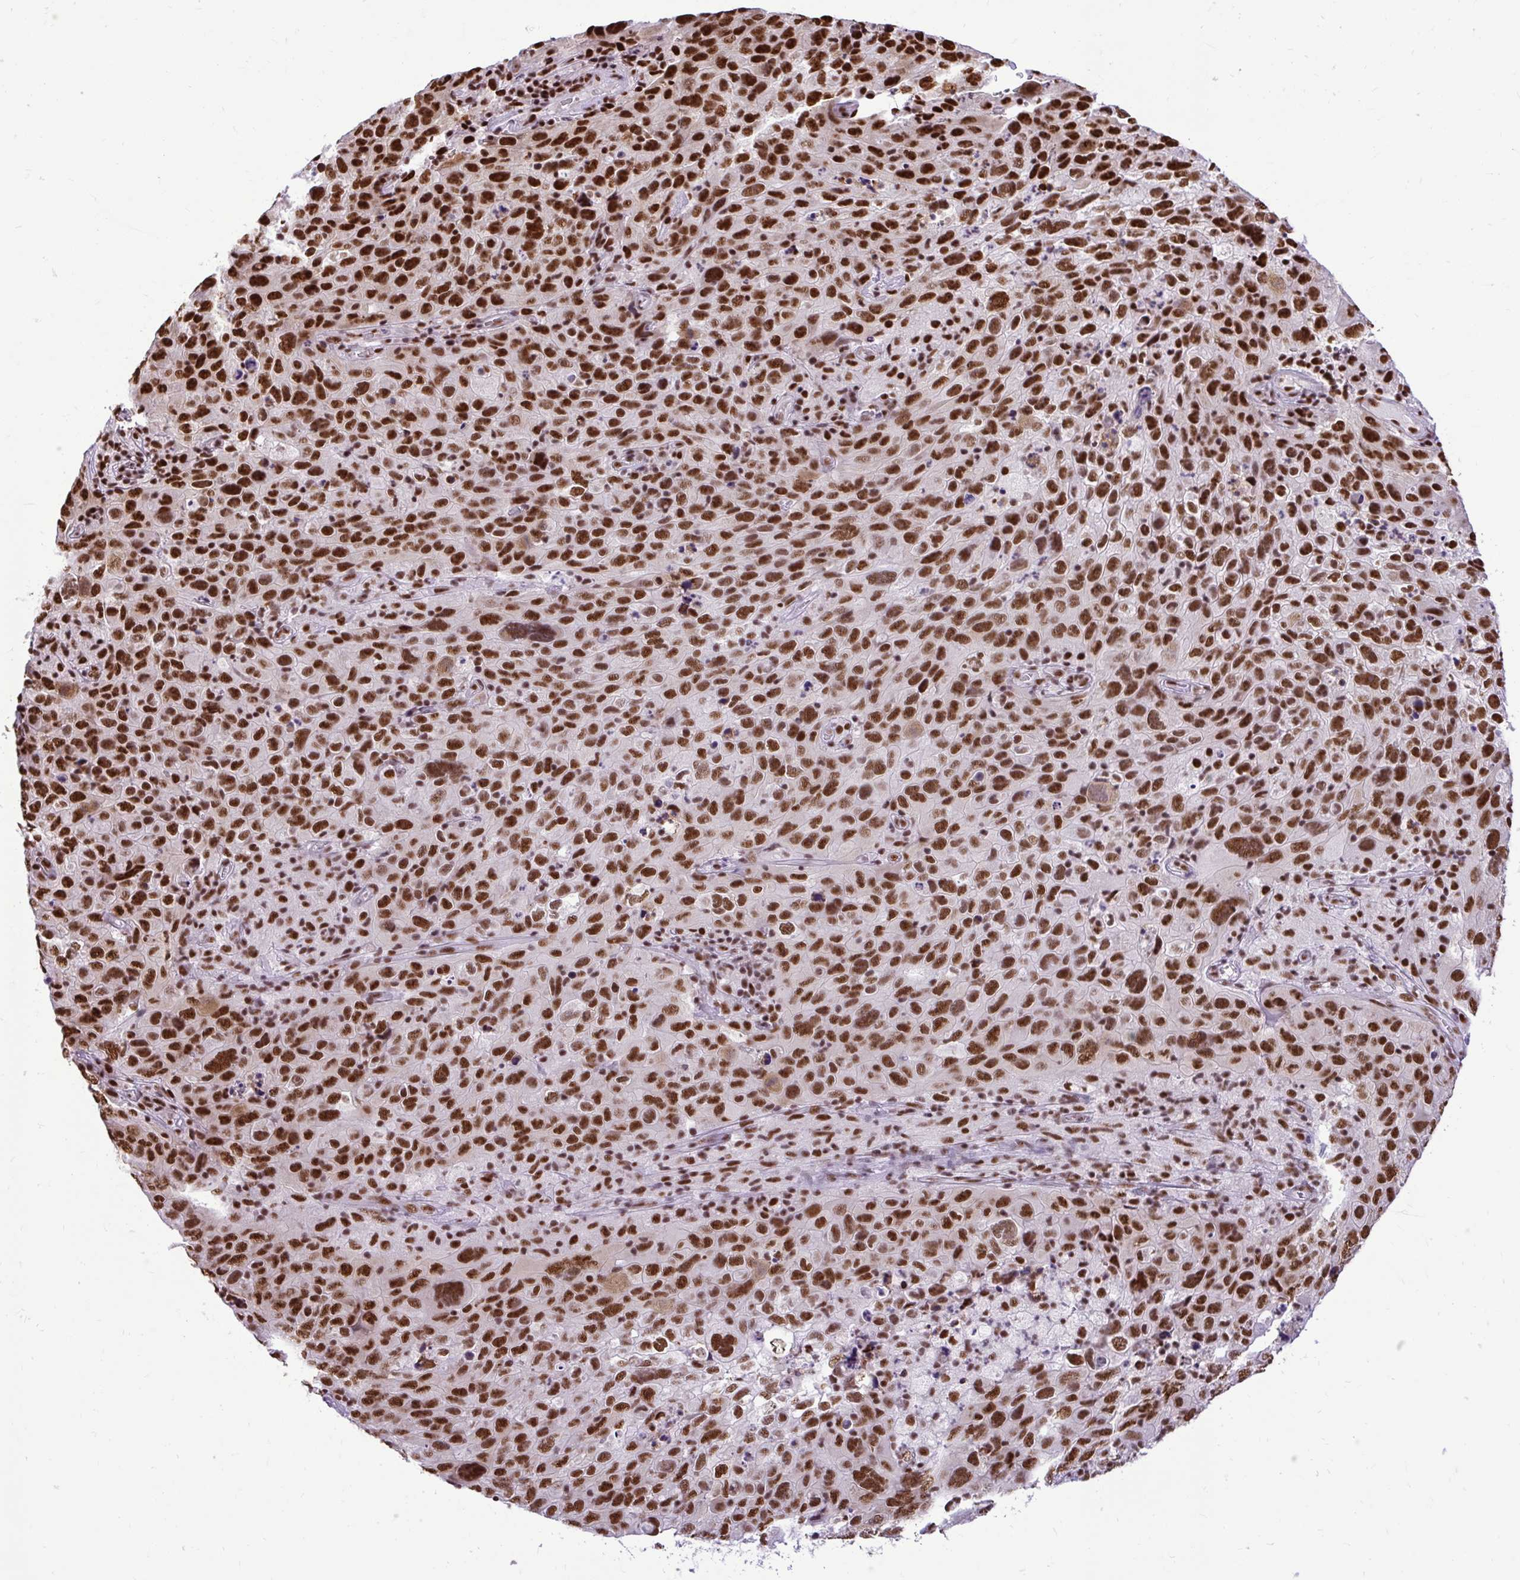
{"staining": {"intensity": "strong", "quantity": ">75%", "location": "nuclear"}, "tissue": "cervical cancer", "cell_type": "Tumor cells", "image_type": "cancer", "snomed": [{"axis": "morphology", "description": "Squamous cell carcinoma, NOS"}, {"axis": "topography", "description": "Cervix"}], "caption": "A brown stain highlights strong nuclear positivity of a protein in cervical squamous cell carcinoma tumor cells.", "gene": "PRPF19", "patient": {"sex": "female", "age": 44}}